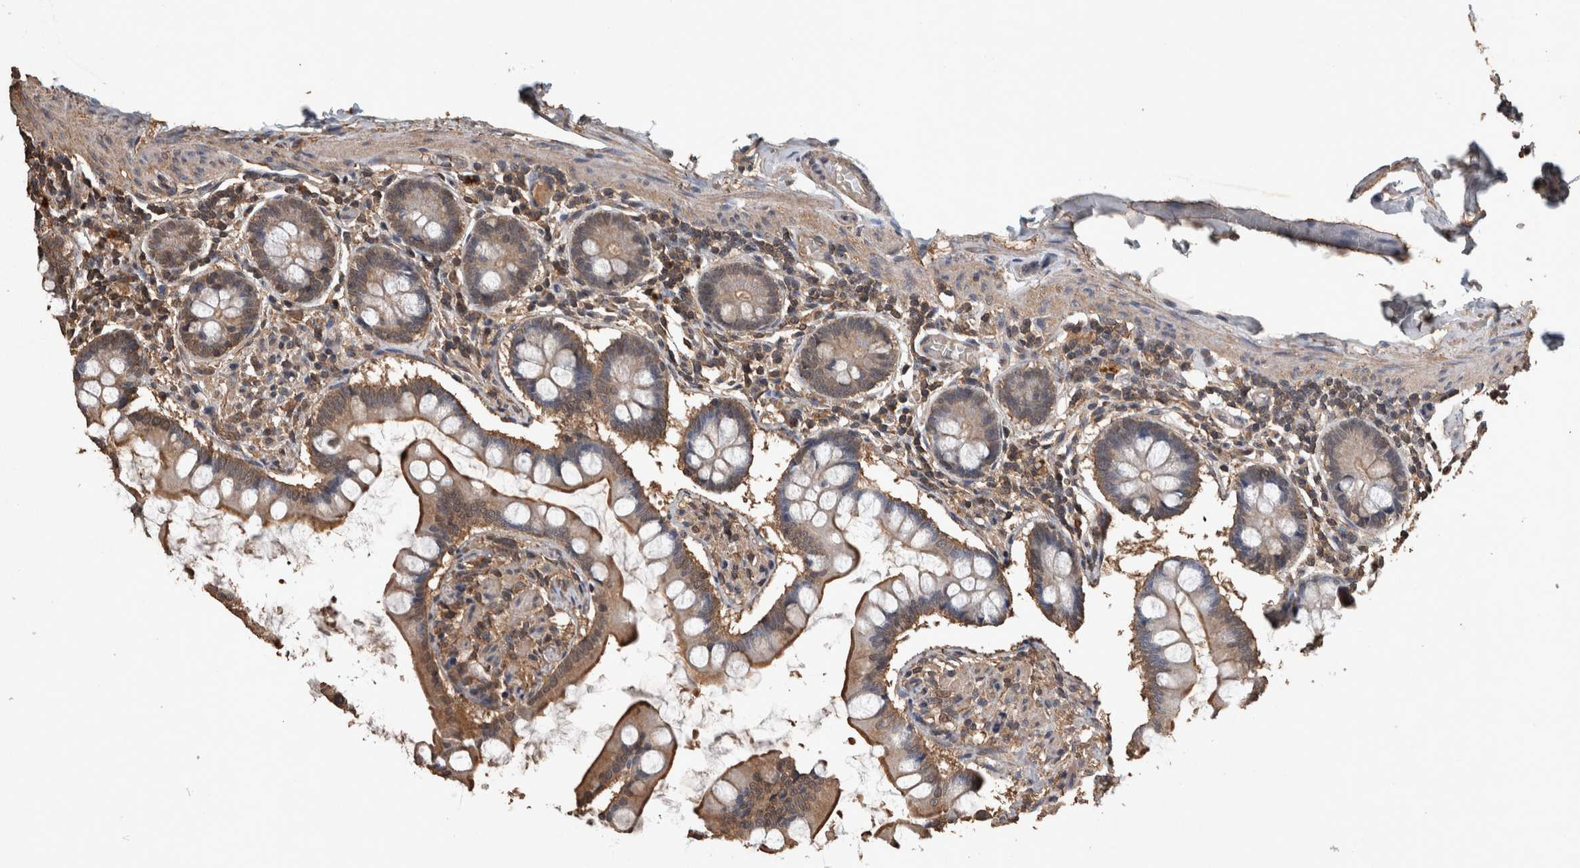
{"staining": {"intensity": "moderate", "quantity": ">75%", "location": "cytoplasmic/membranous"}, "tissue": "small intestine", "cell_type": "Glandular cells", "image_type": "normal", "snomed": [{"axis": "morphology", "description": "Normal tissue, NOS"}, {"axis": "topography", "description": "Small intestine"}], "caption": "Normal small intestine reveals moderate cytoplasmic/membranous expression in approximately >75% of glandular cells, visualized by immunohistochemistry.", "gene": "FGFRL1", "patient": {"sex": "male", "age": 41}}